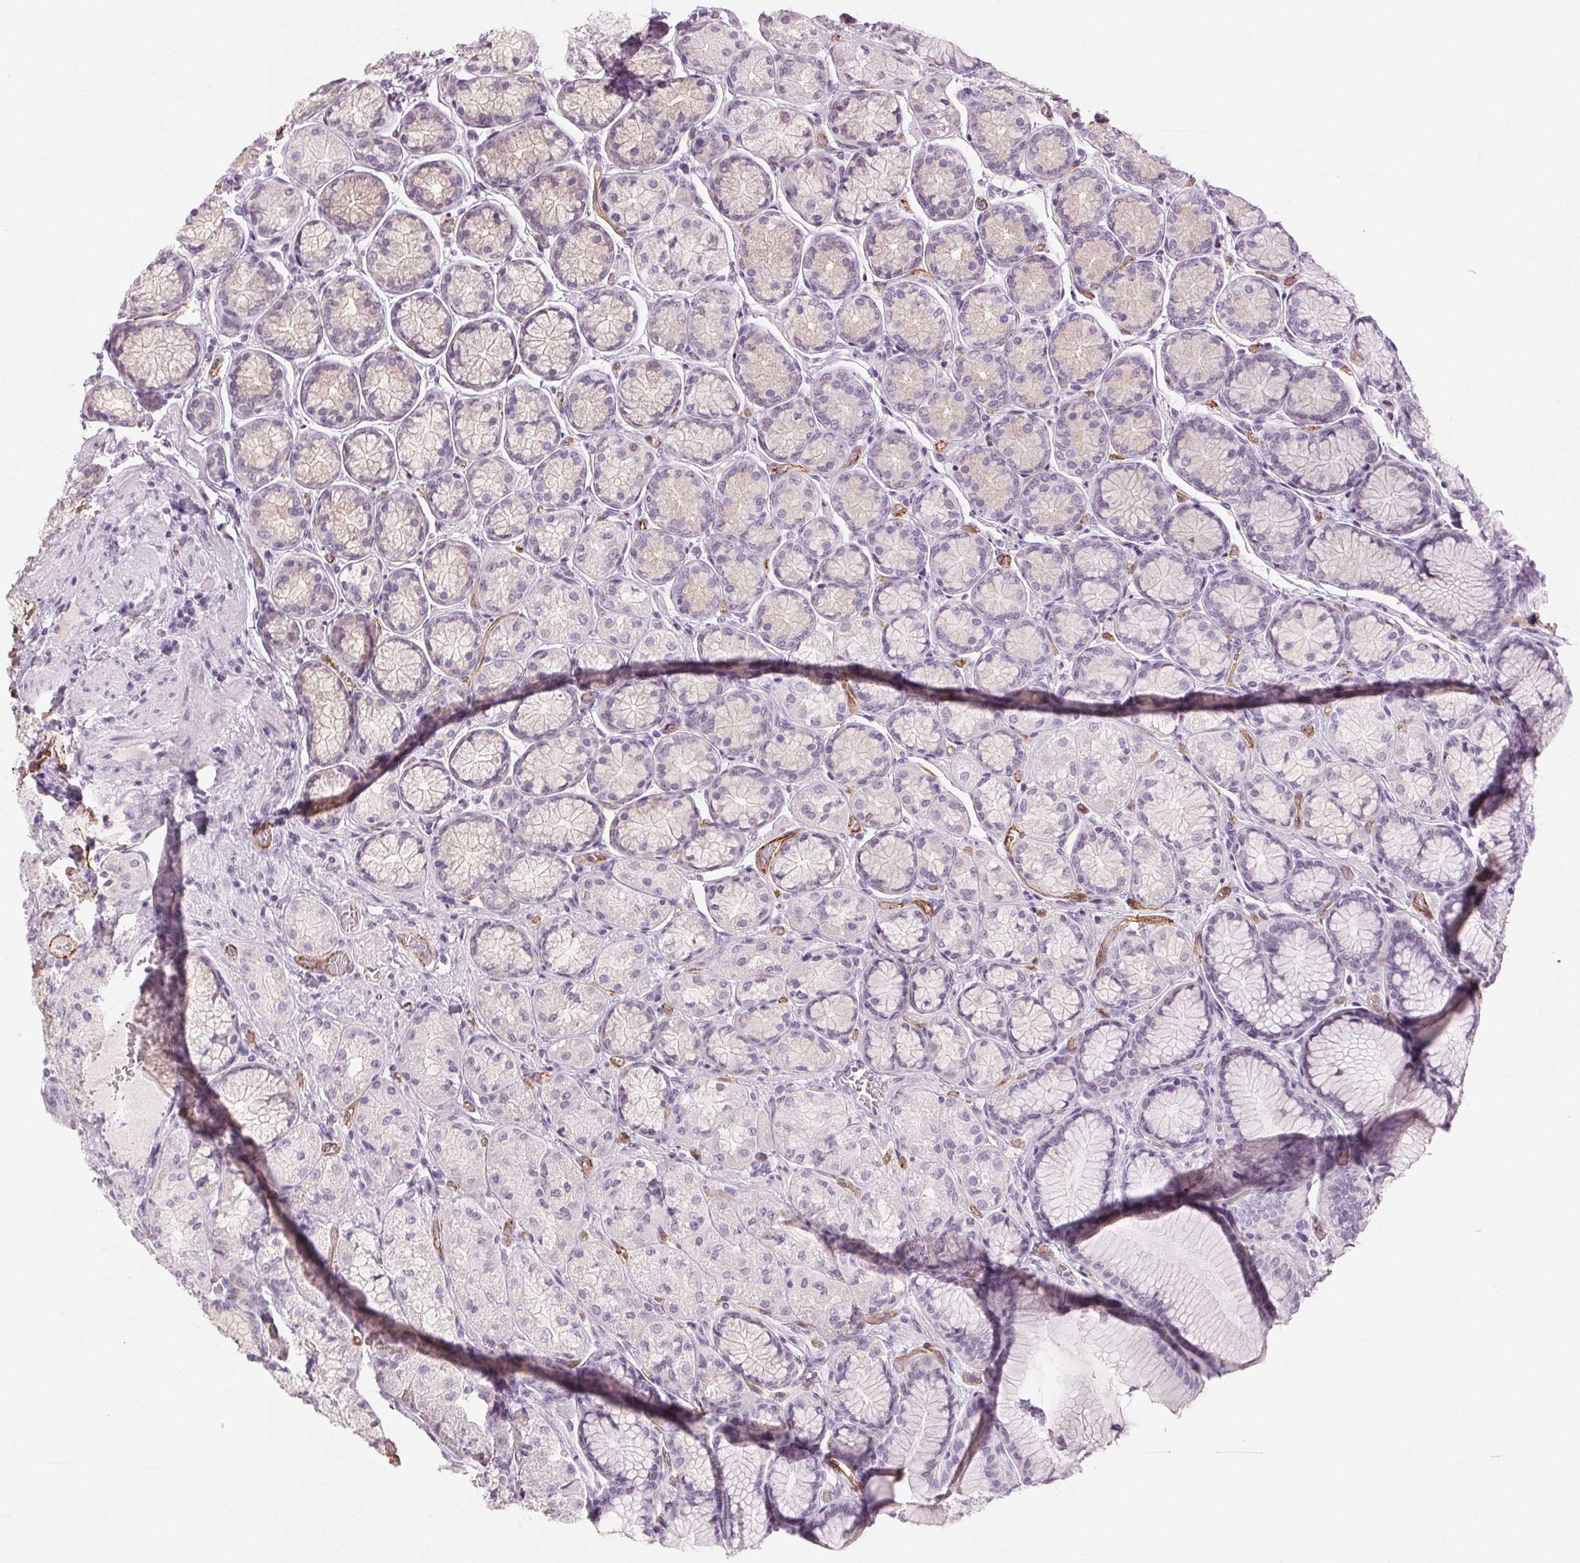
{"staining": {"intensity": "negative", "quantity": "none", "location": "none"}, "tissue": "stomach", "cell_type": "Glandular cells", "image_type": "normal", "snomed": [{"axis": "morphology", "description": "Normal tissue, NOS"}, {"axis": "morphology", "description": "Adenocarcinoma, NOS"}, {"axis": "morphology", "description": "Adenocarcinoma, High grade"}, {"axis": "topography", "description": "Stomach, upper"}, {"axis": "topography", "description": "Stomach"}], "caption": "Protein analysis of benign stomach exhibits no significant expression in glandular cells.", "gene": "AIF1L", "patient": {"sex": "female", "age": 65}}